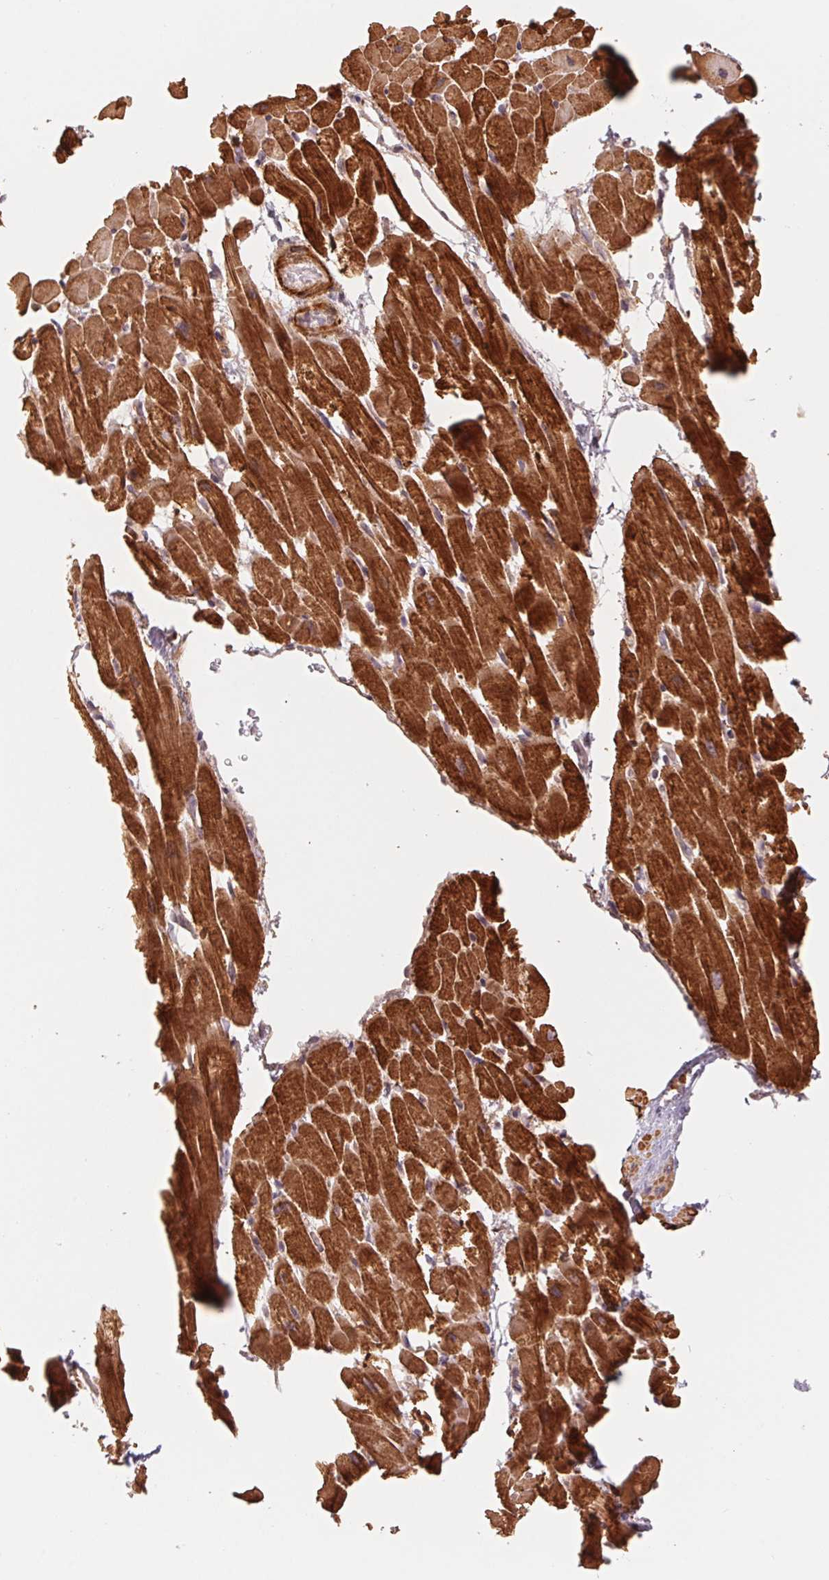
{"staining": {"intensity": "strong", "quantity": ">75%", "location": "cytoplasmic/membranous"}, "tissue": "heart muscle", "cell_type": "Cardiomyocytes", "image_type": "normal", "snomed": [{"axis": "morphology", "description": "Normal tissue, NOS"}, {"axis": "topography", "description": "Heart"}], "caption": "Immunohistochemistry (DAB (3,3'-diaminobenzidine)) staining of normal human heart muscle displays strong cytoplasmic/membranous protein staining in approximately >75% of cardiomyocytes. The staining was performed using DAB (3,3'-diaminobenzidine) to visualize the protein expression in brown, while the nuclei were stained in blue with hematoxylin (Magnification: 20x).", "gene": "CCDC112", "patient": {"sex": "male", "age": 37}}